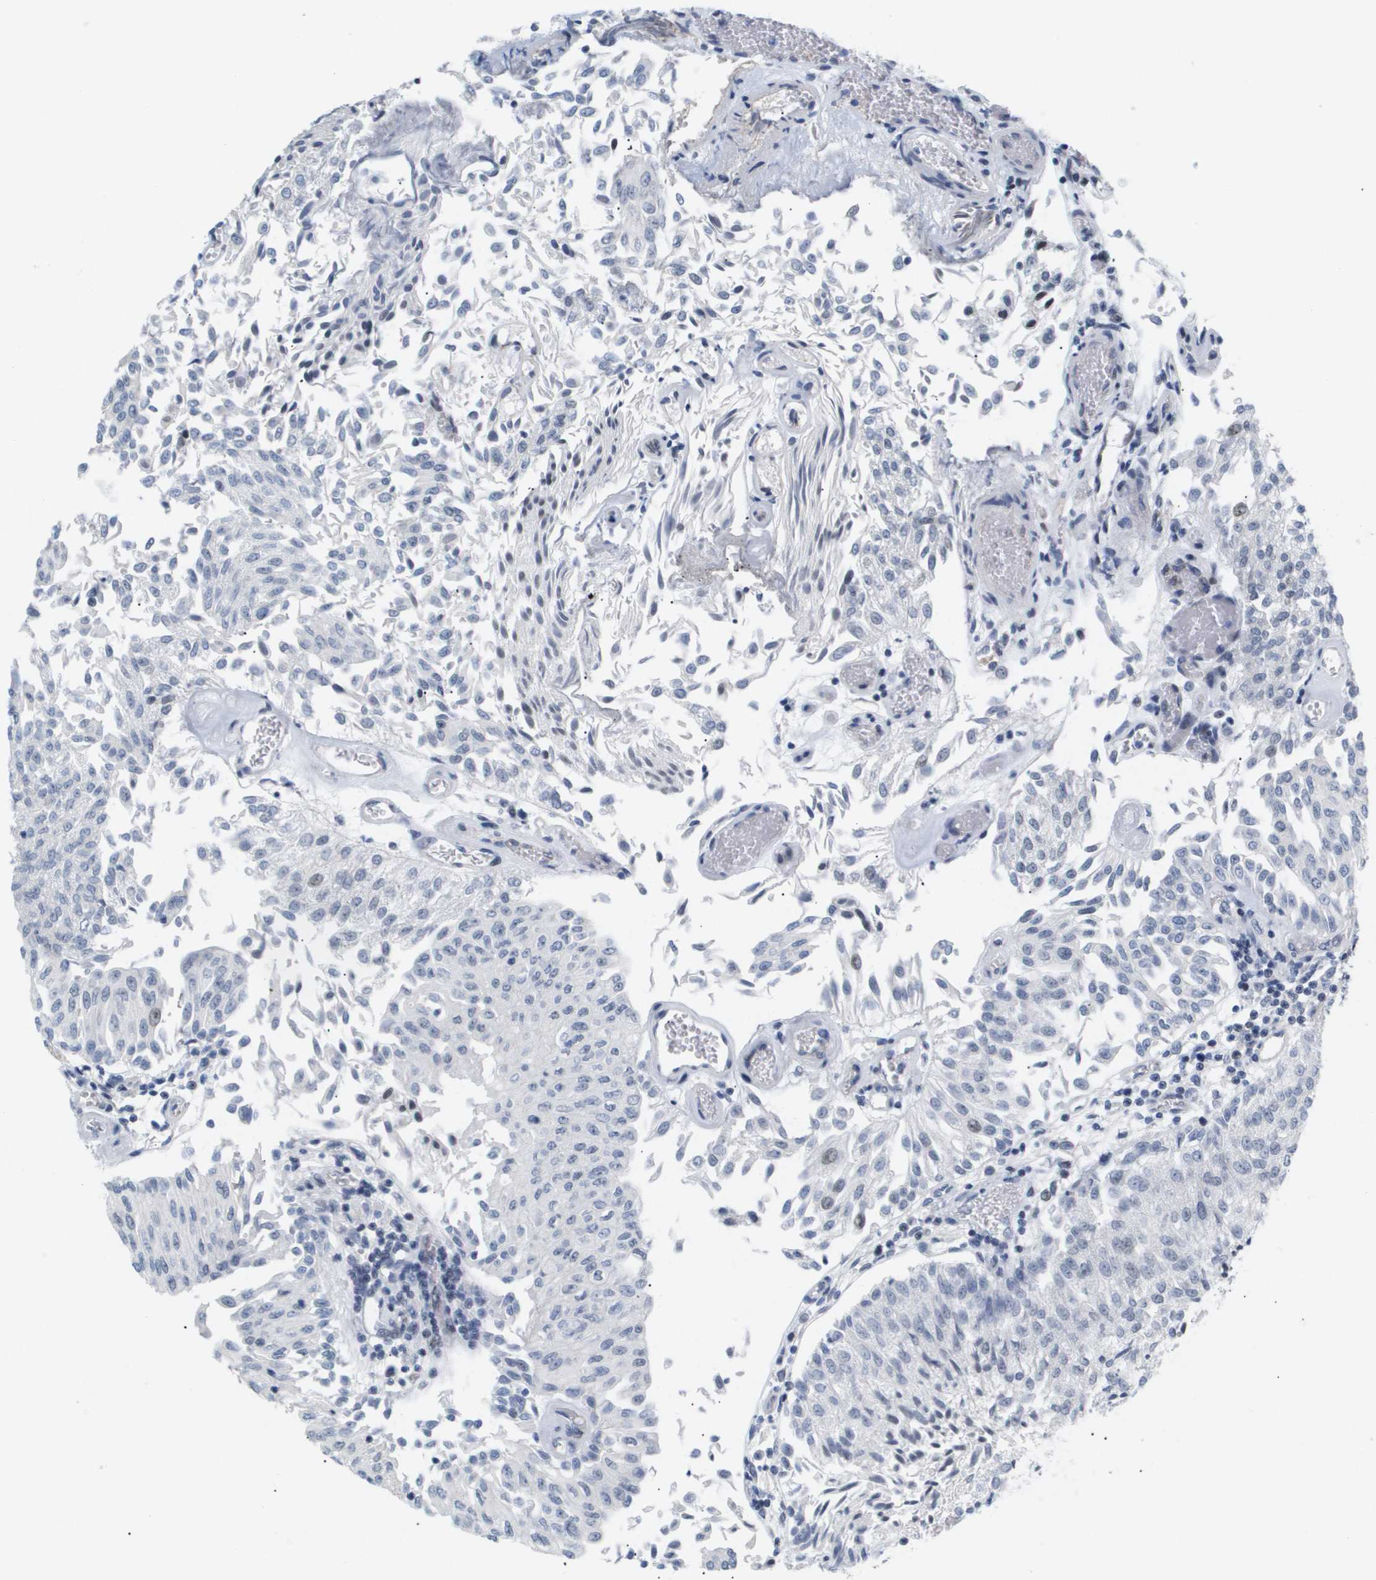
{"staining": {"intensity": "negative", "quantity": "none", "location": "none"}, "tissue": "urothelial cancer", "cell_type": "Tumor cells", "image_type": "cancer", "snomed": [{"axis": "morphology", "description": "Urothelial carcinoma, Low grade"}, {"axis": "topography", "description": "Urinary bladder"}], "caption": "The micrograph reveals no staining of tumor cells in urothelial cancer.", "gene": "PPARD", "patient": {"sex": "male", "age": 86}}